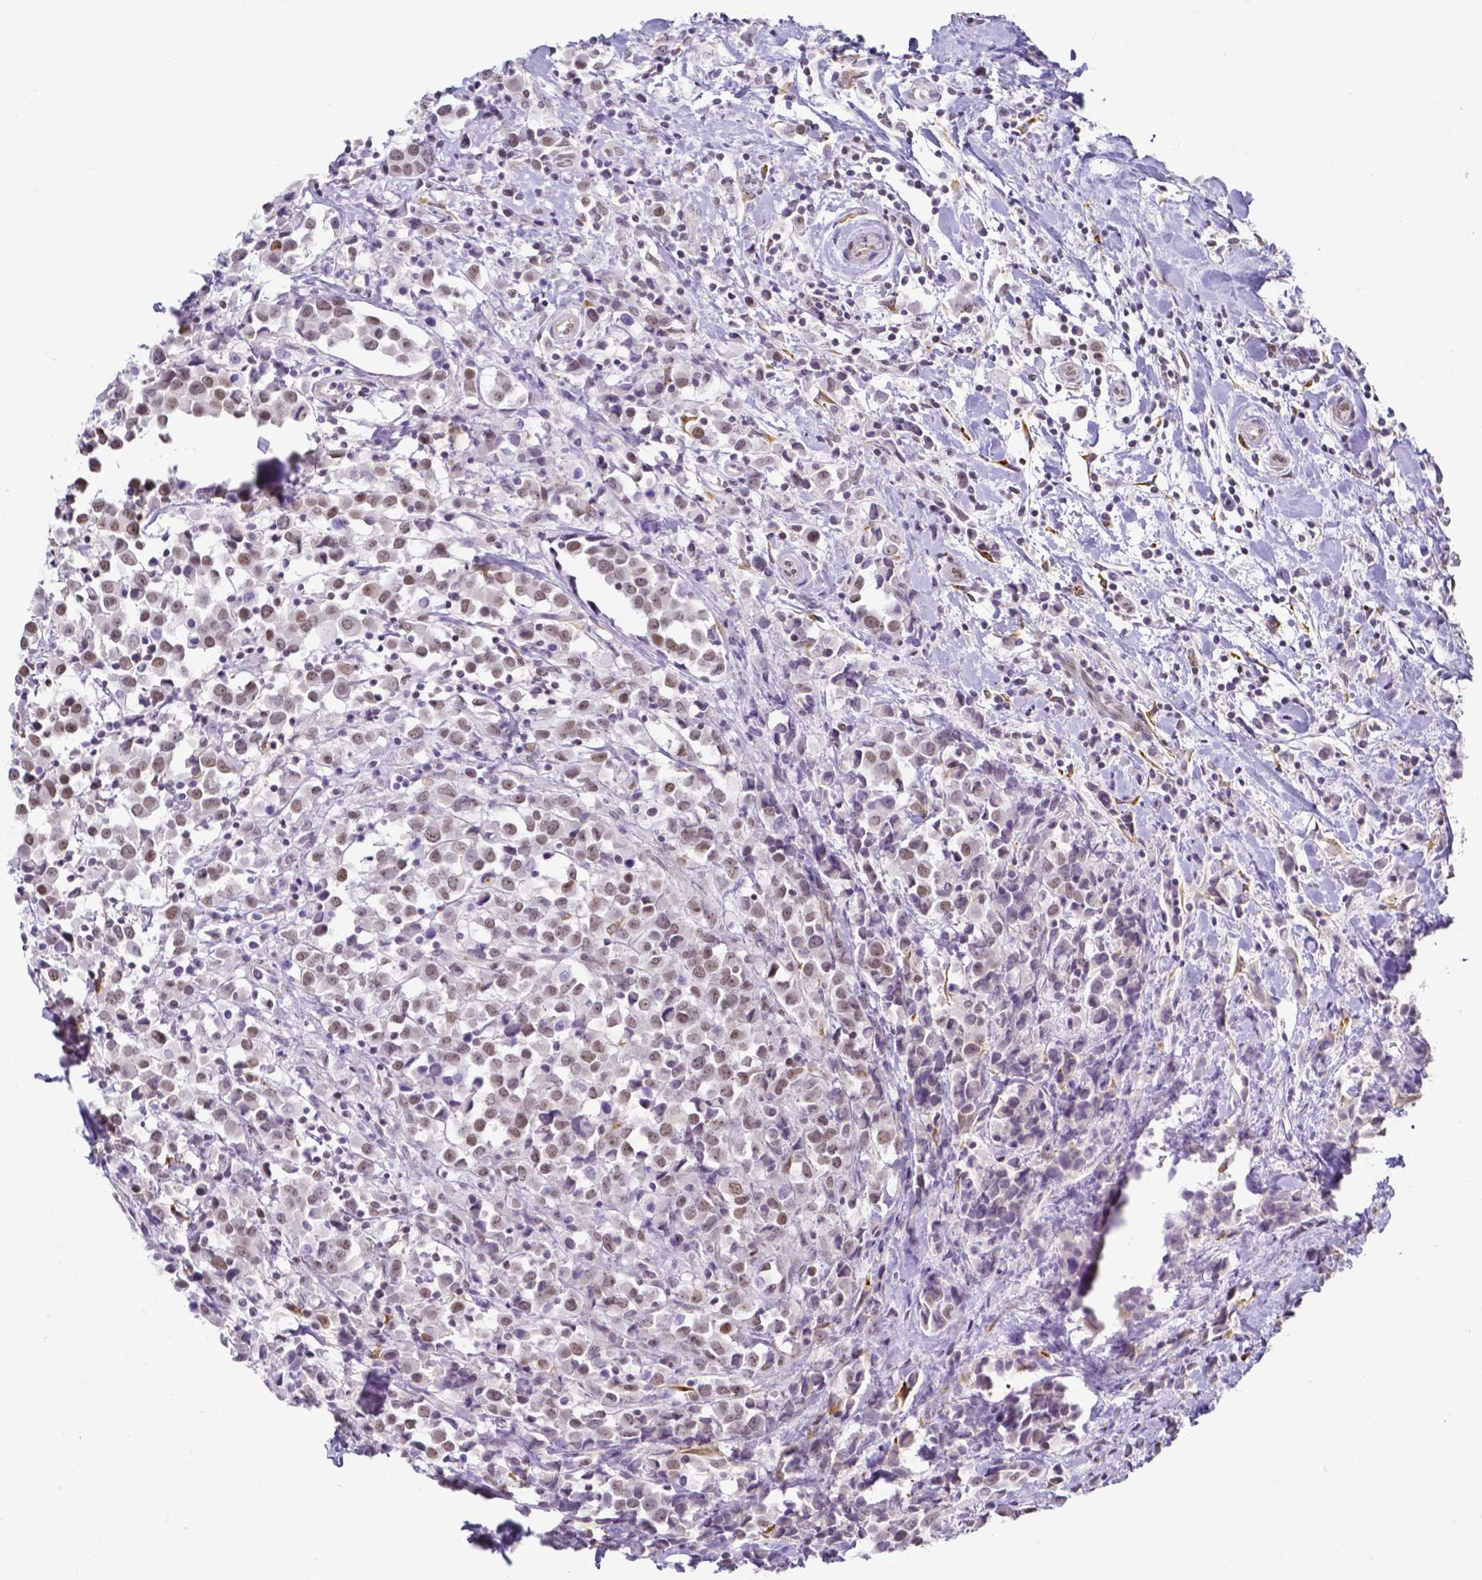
{"staining": {"intensity": "weak", "quantity": "25%-75%", "location": "nuclear"}, "tissue": "breast cancer", "cell_type": "Tumor cells", "image_type": "cancer", "snomed": [{"axis": "morphology", "description": "Duct carcinoma"}, {"axis": "topography", "description": "Breast"}], "caption": "DAB (3,3'-diaminobenzidine) immunohistochemical staining of breast cancer (infiltrating ductal carcinoma) shows weak nuclear protein positivity in about 25%-75% of tumor cells. (Stains: DAB (3,3'-diaminobenzidine) in brown, nuclei in blue, Microscopy: brightfield microscopy at high magnification).", "gene": "FAM83G", "patient": {"sex": "female", "age": 61}}